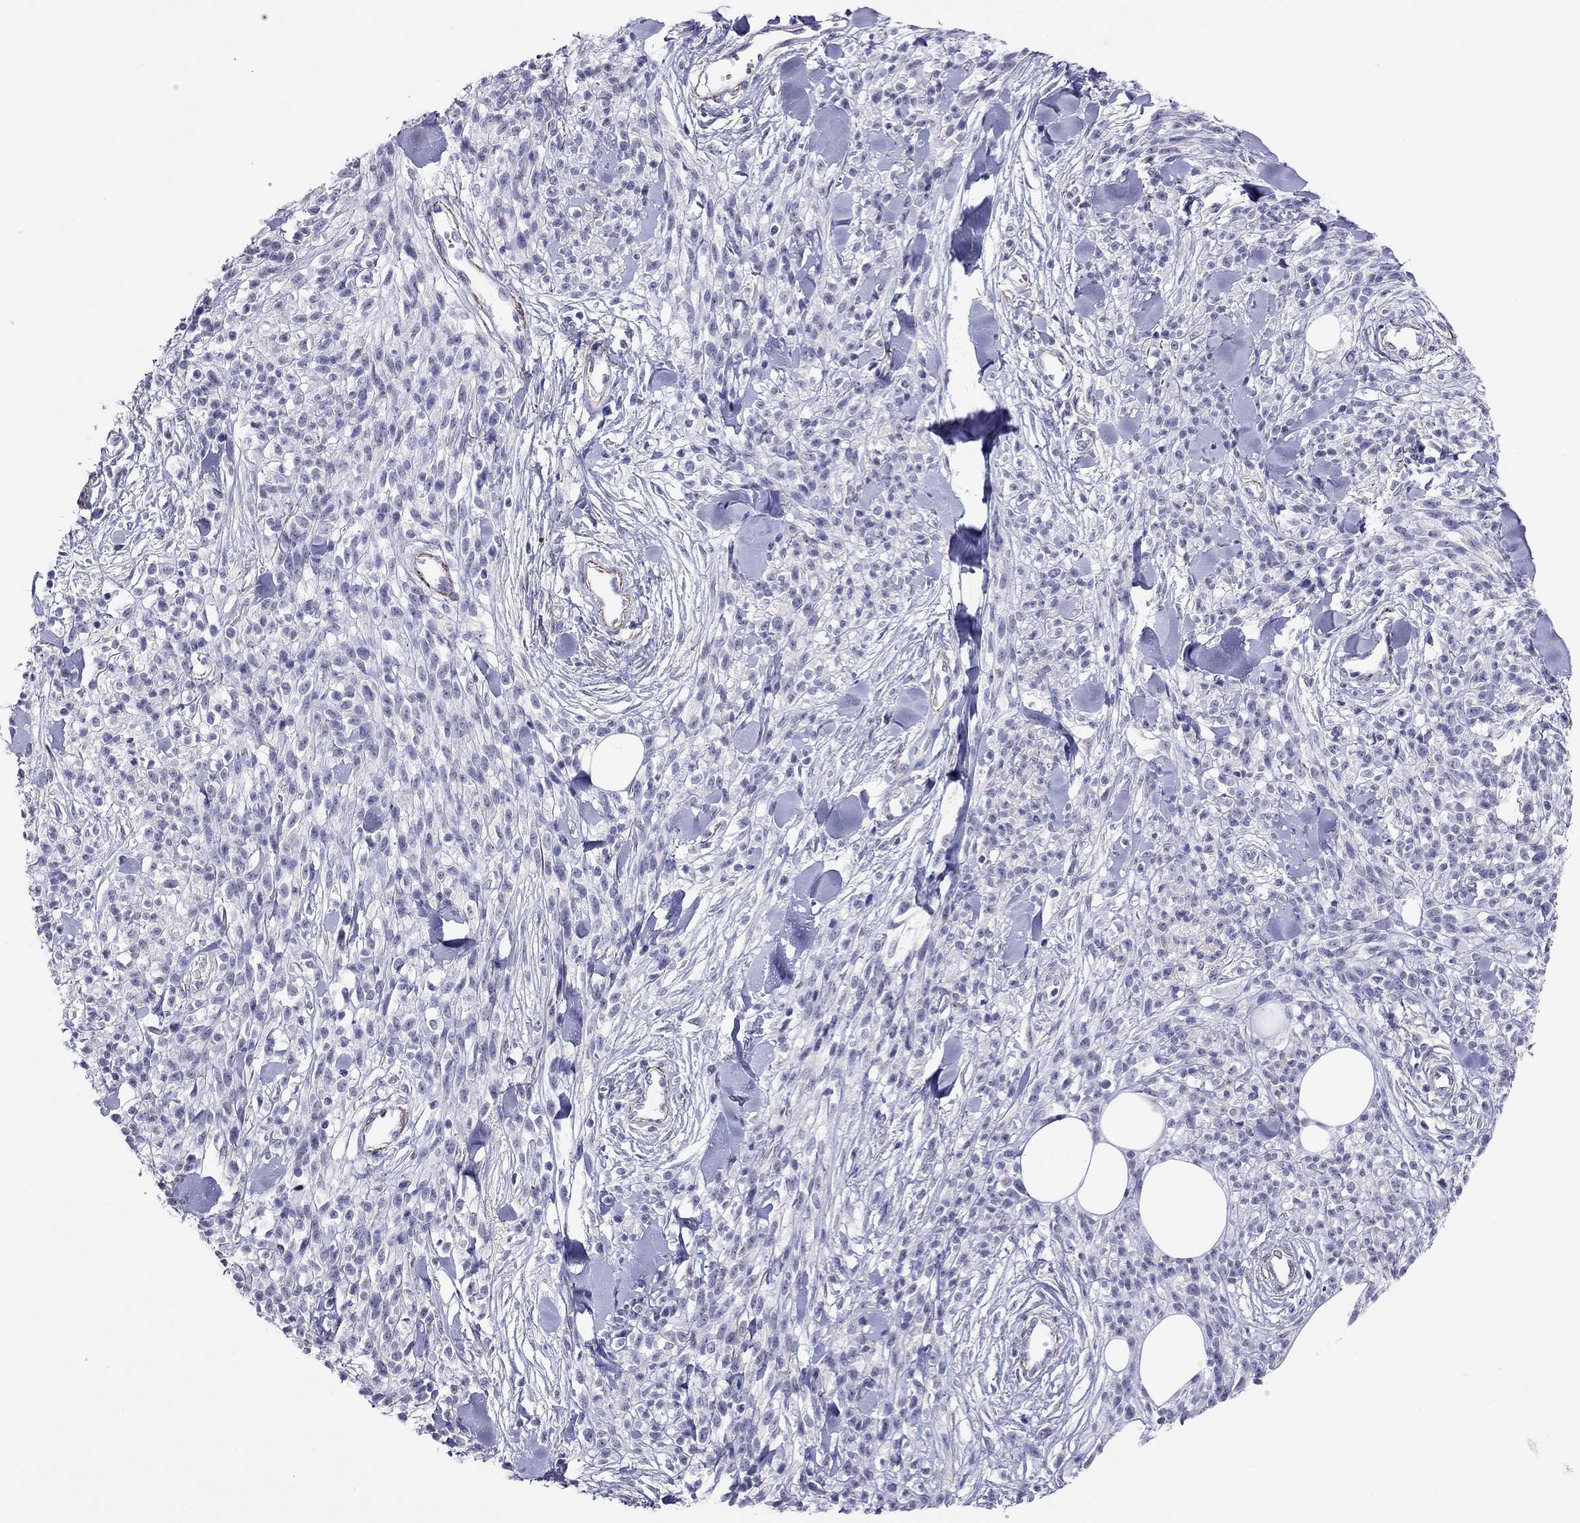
{"staining": {"intensity": "negative", "quantity": "none", "location": "none"}, "tissue": "melanoma", "cell_type": "Tumor cells", "image_type": "cancer", "snomed": [{"axis": "morphology", "description": "Malignant melanoma, NOS"}, {"axis": "topography", "description": "Skin"}, {"axis": "topography", "description": "Skin of trunk"}], "caption": "Image shows no protein staining in tumor cells of malignant melanoma tissue.", "gene": "MYMX", "patient": {"sex": "male", "age": 74}}